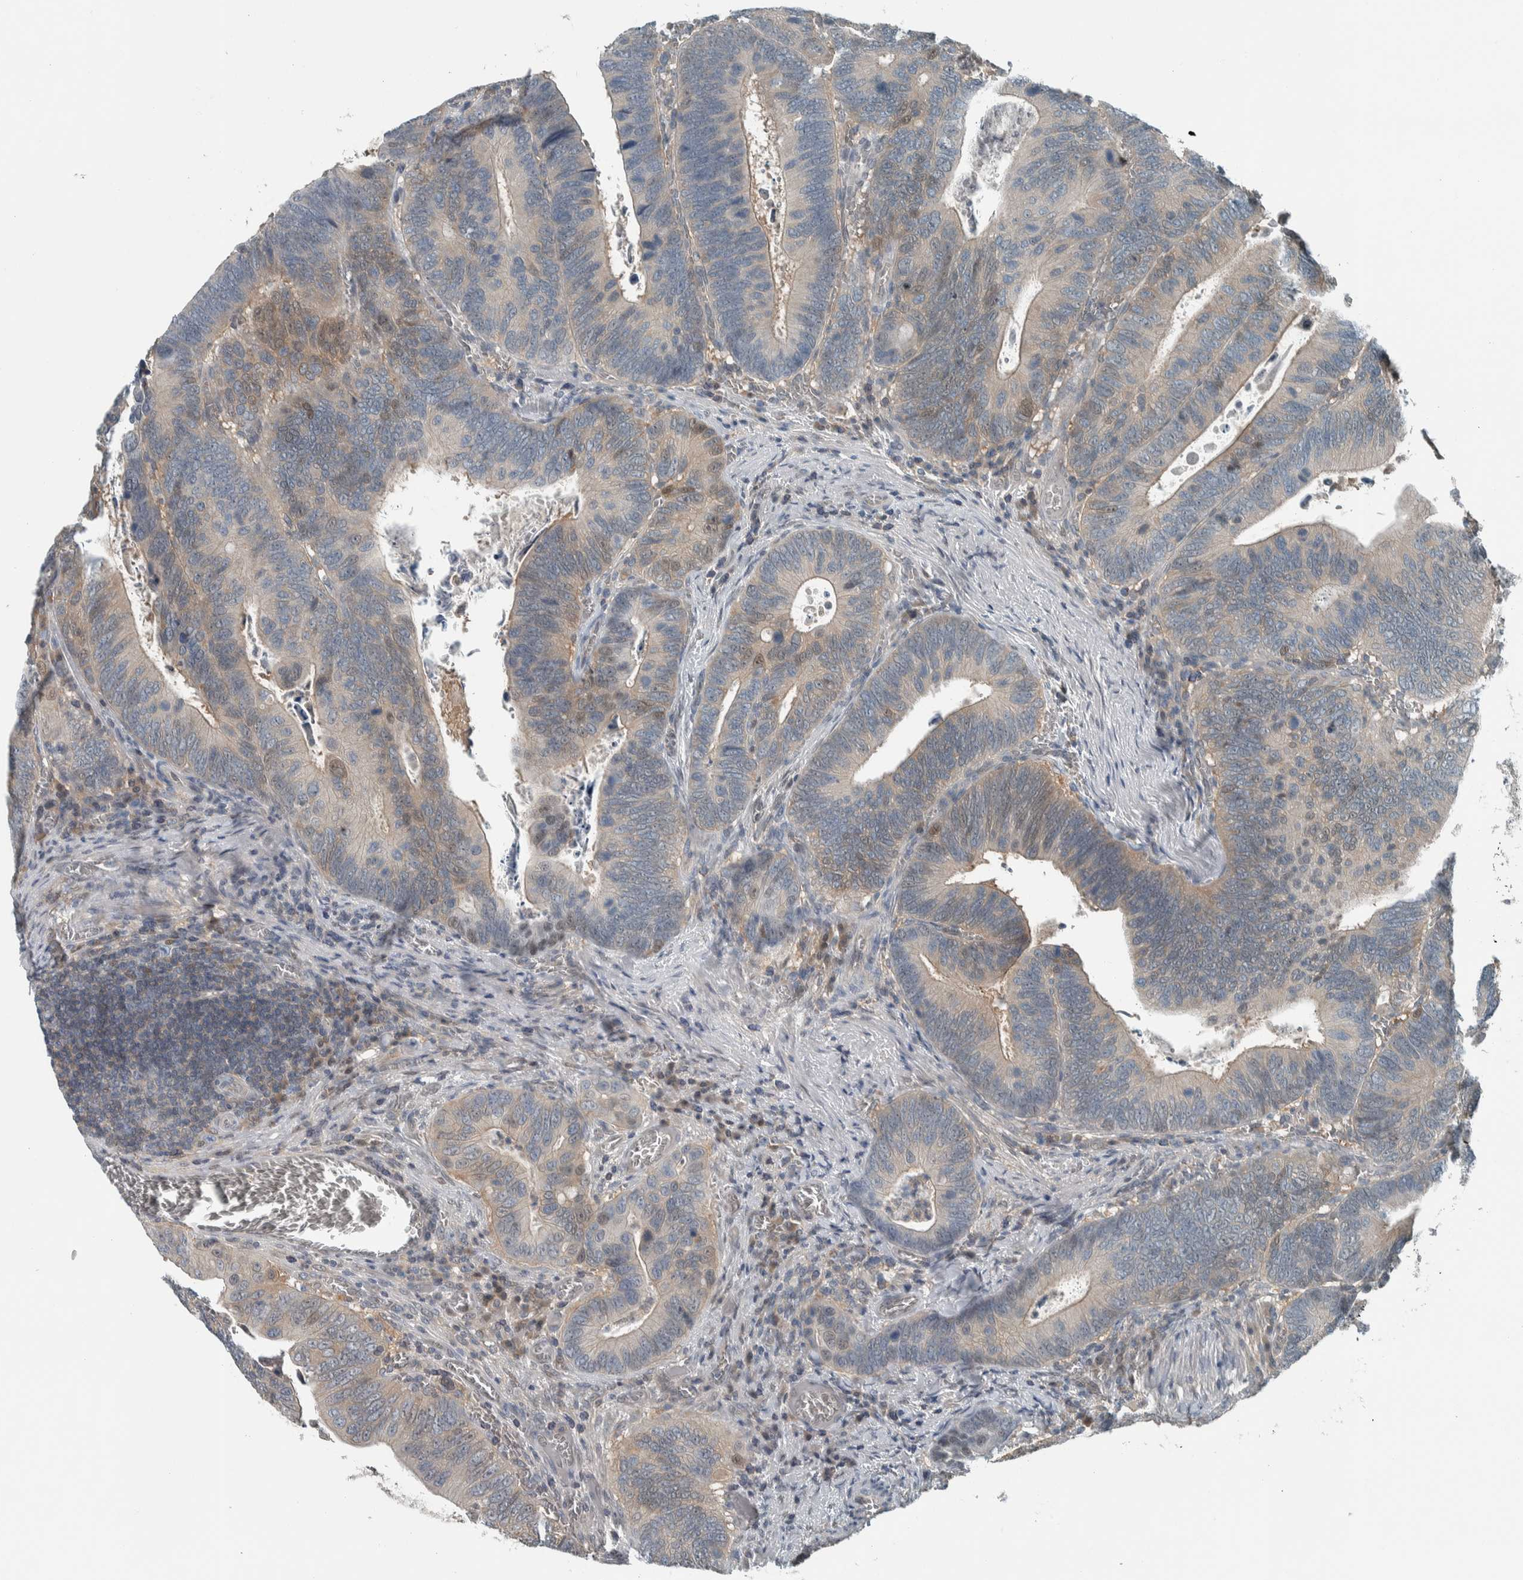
{"staining": {"intensity": "weak", "quantity": "<25%", "location": "cytoplasmic/membranous,nuclear"}, "tissue": "colorectal cancer", "cell_type": "Tumor cells", "image_type": "cancer", "snomed": [{"axis": "morphology", "description": "Inflammation, NOS"}, {"axis": "morphology", "description": "Adenocarcinoma, NOS"}, {"axis": "topography", "description": "Colon"}], "caption": "Colorectal cancer stained for a protein using immunohistochemistry displays no staining tumor cells.", "gene": "ALAD", "patient": {"sex": "male", "age": 72}}